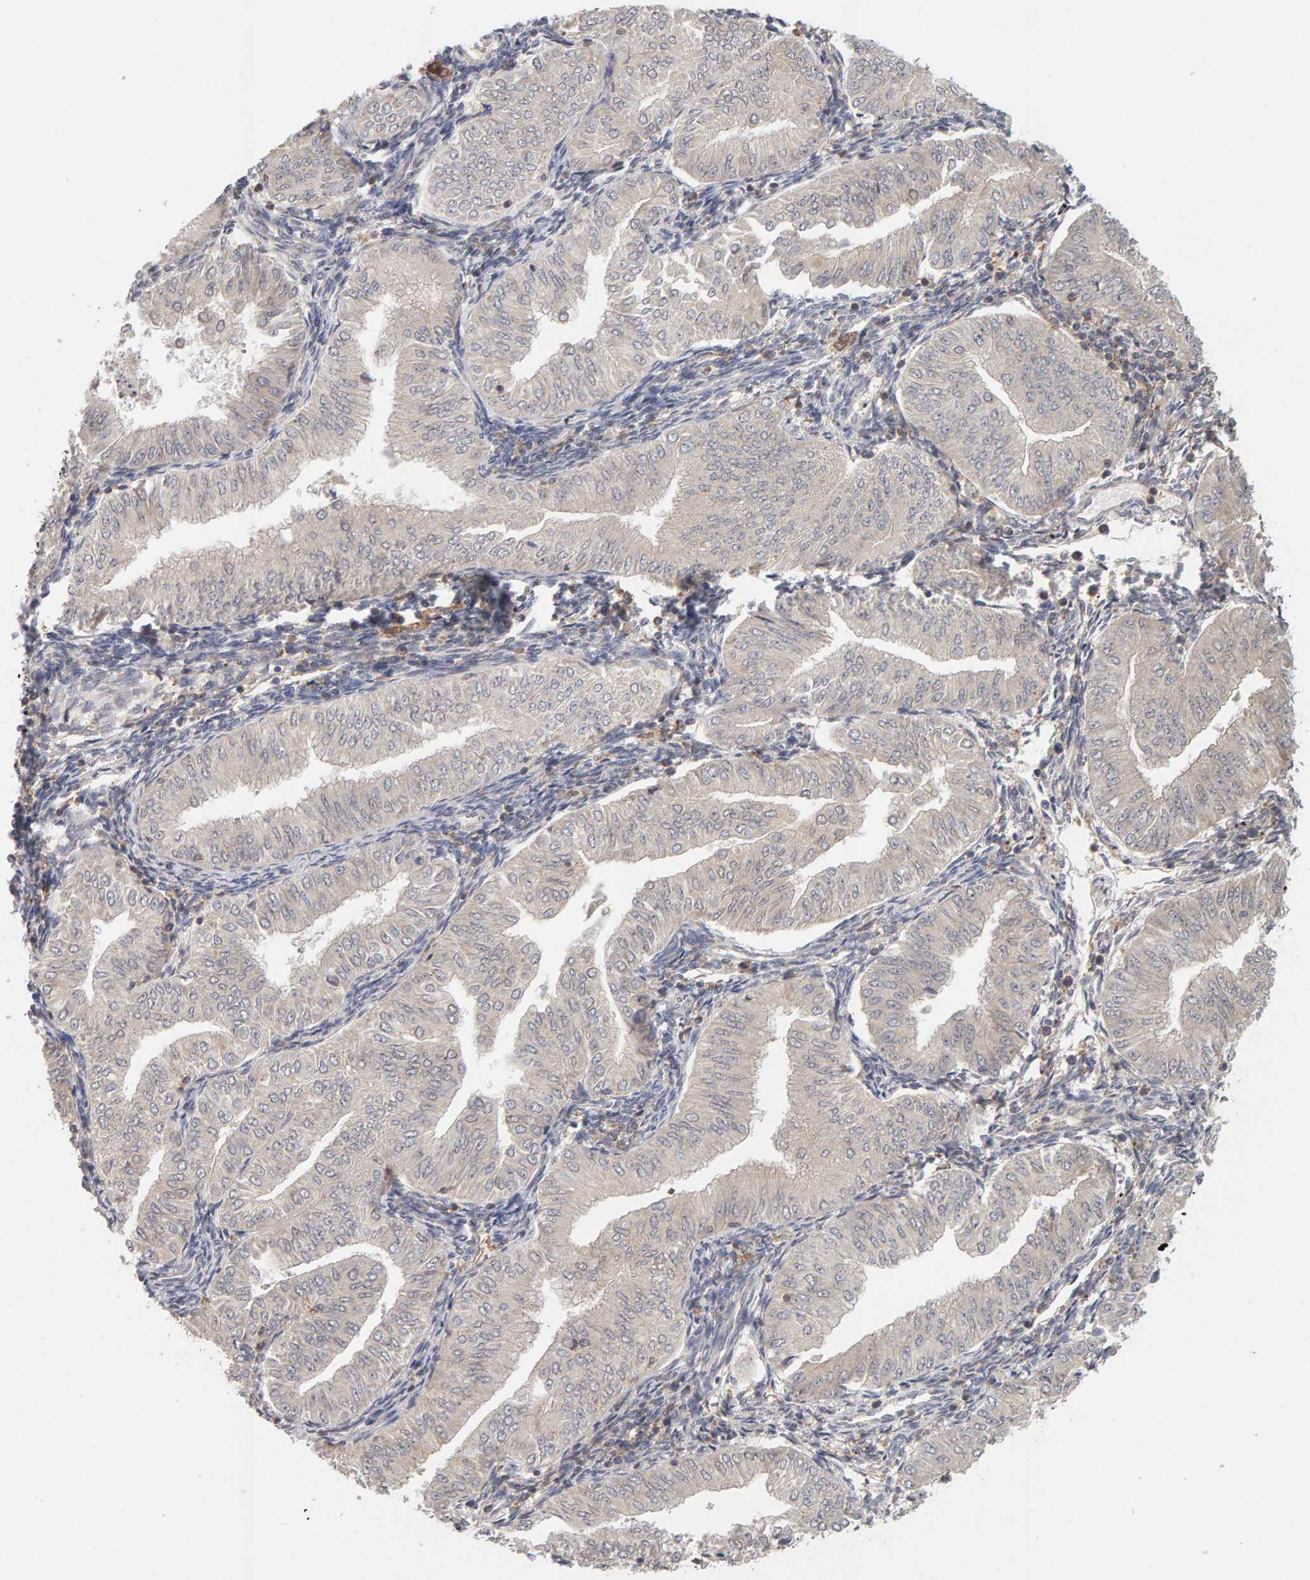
{"staining": {"intensity": "weak", "quantity": "25%-75%", "location": "cytoplasmic/membranous"}, "tissue": "endometrial cancer", "cell_type": "Tumor cells", "image_type": "cancer", "snomed": [{"axis": "morphology", "description": "Normal tissue, NOS"}, {"axis": "morphology", "description": "Adenocarcinoma, NOS"}, {"axis": "topography", "description": "Endometrium"}], "caption": "A histopathology image of human endometrial cancer (adenocarcinoma) stained for a protein reveals weak cytoplasmic/membranous brown staining in tumor cells.", "gene": "NUDCD1", "patient": {"sex": "female", "age": 53}}